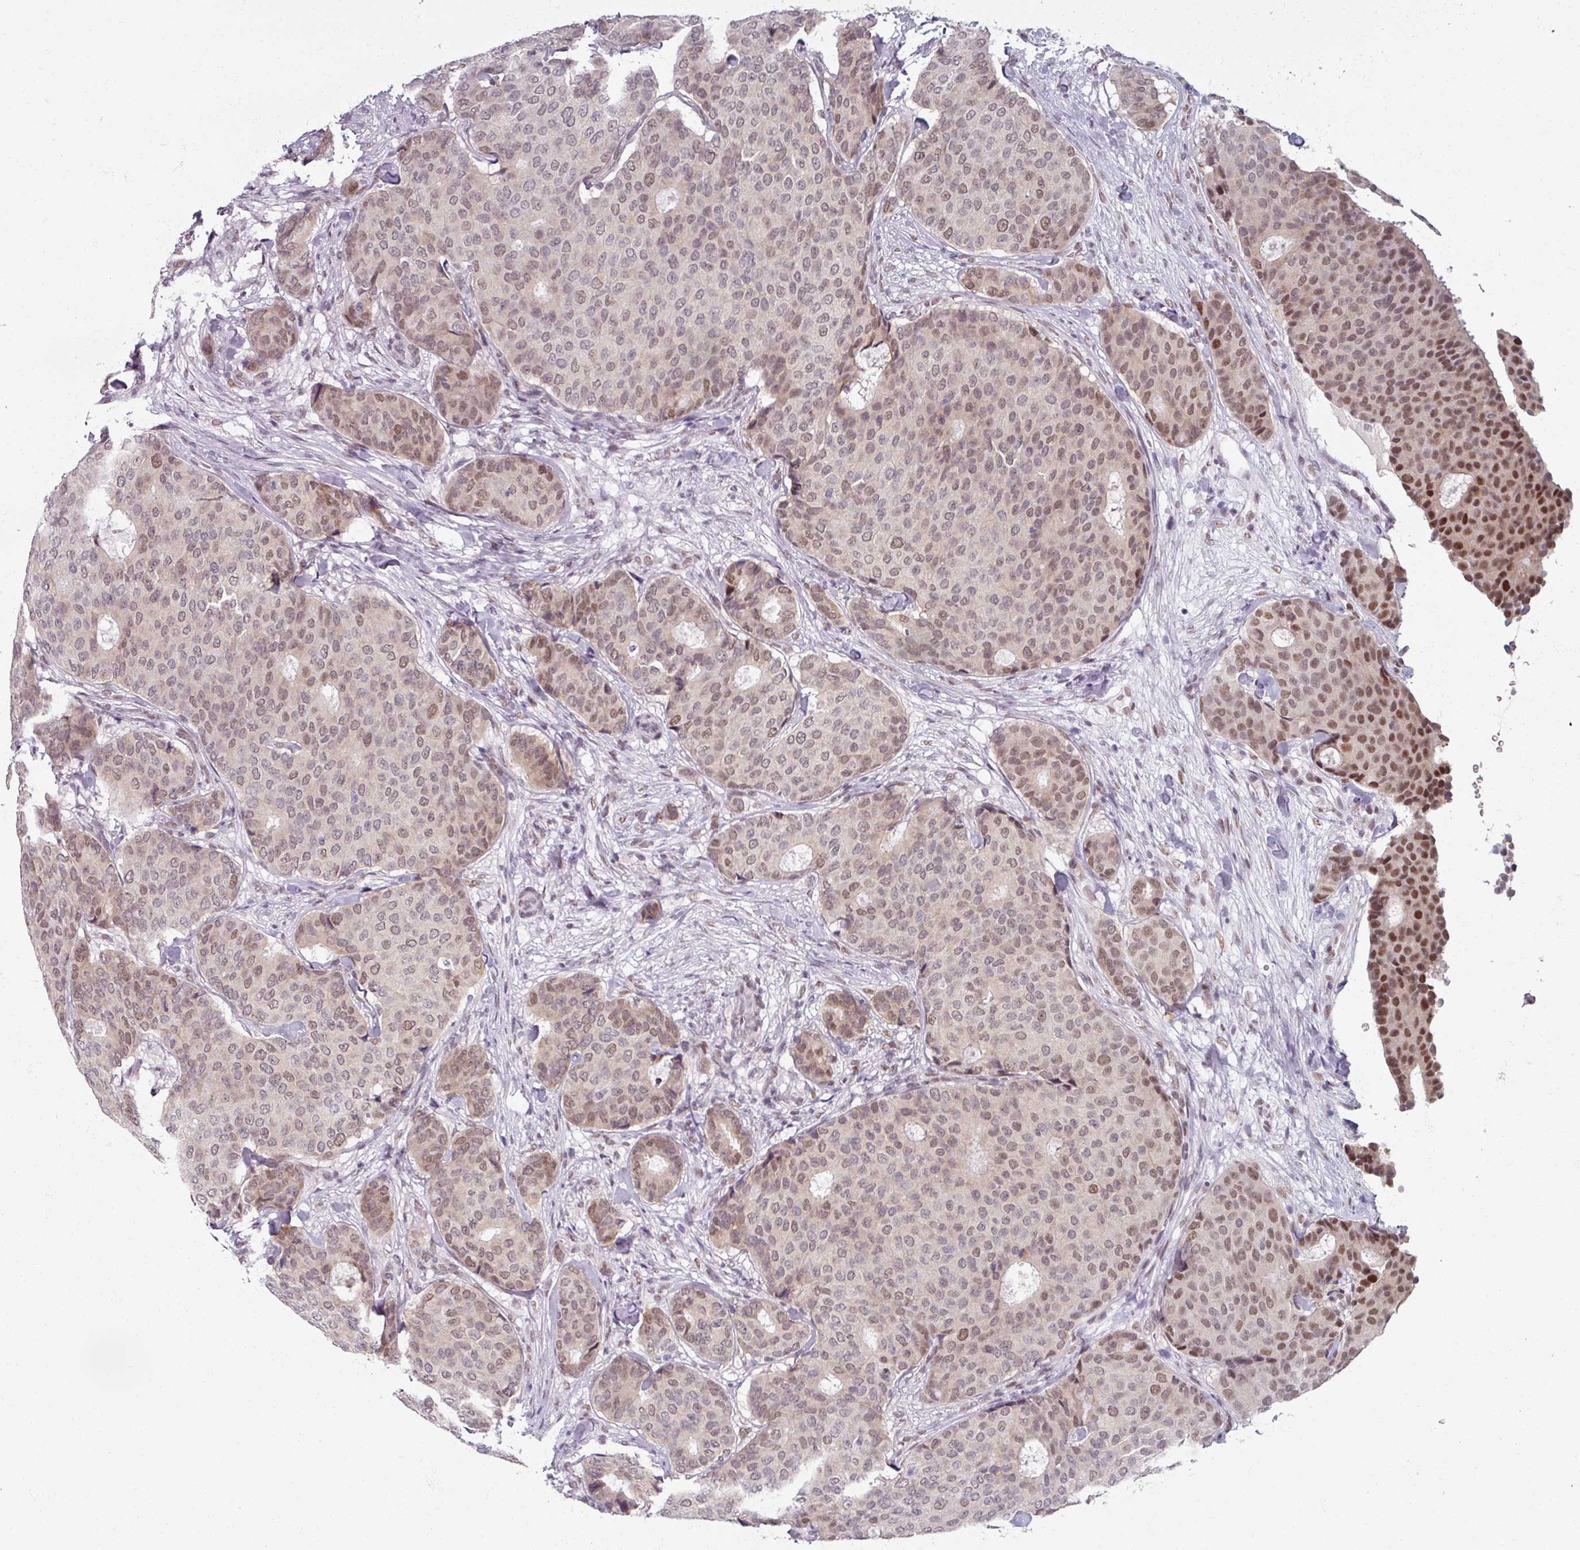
{"staining": {"intensity": "moderate", "quantity": ">75%", "location": "nuclear"}, "tissue": "breast cancer", "cell_type": "Tumor cells", "image_type": "cancer", "snomed": [{"axis": "morphology", "description": "Duct carcinoma"}, {"axis": "topography", "description": "Breast"}], "caption": "Moderate nuclear protein positivity is appreciated in approximately >75% of tumor cells in breast cancer. Immunohistochemistry stains the protein of interest in brown and the nuclei are stained blue.", "gene": "RIPOR3", "patient": {"sex": "female", "age": 75}}